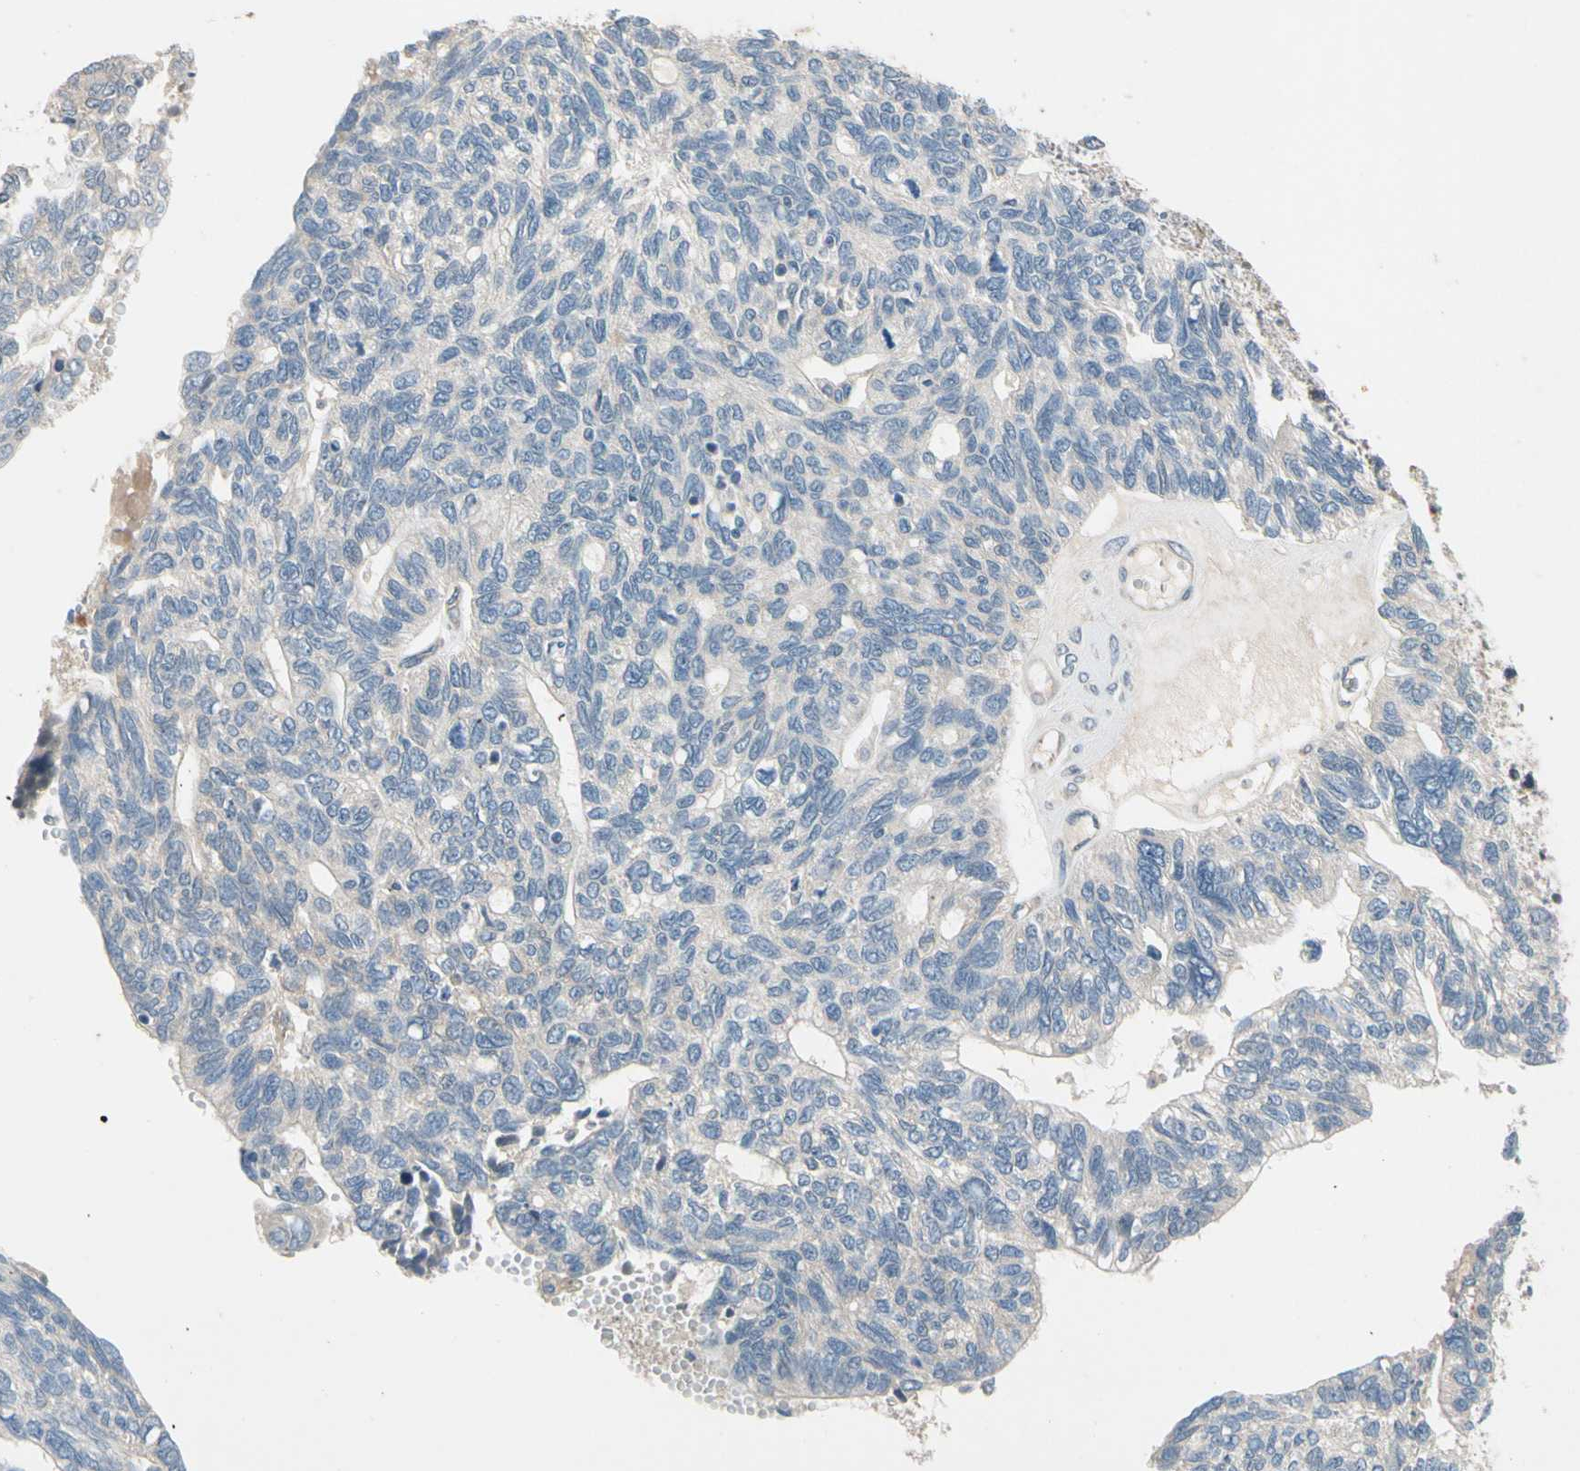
{"staining": {"intensity": "negative", "quantity": "none", "location": "none"}, "tissue": "ovarian cancer", "cell_type": "Tumor cells", "image_type": "cancer", "snomed": [{"axis": "morphology", "description": "Cystadenocarcinoma, serous, NOS"}, {"axis": "topography", "description": "Ovary"}], "caption": "Tumor cells show no significant protein staining in ovarian cancer.", "gene": "SIGLEC5", "patient": {"sex": "female", "age": 79}}